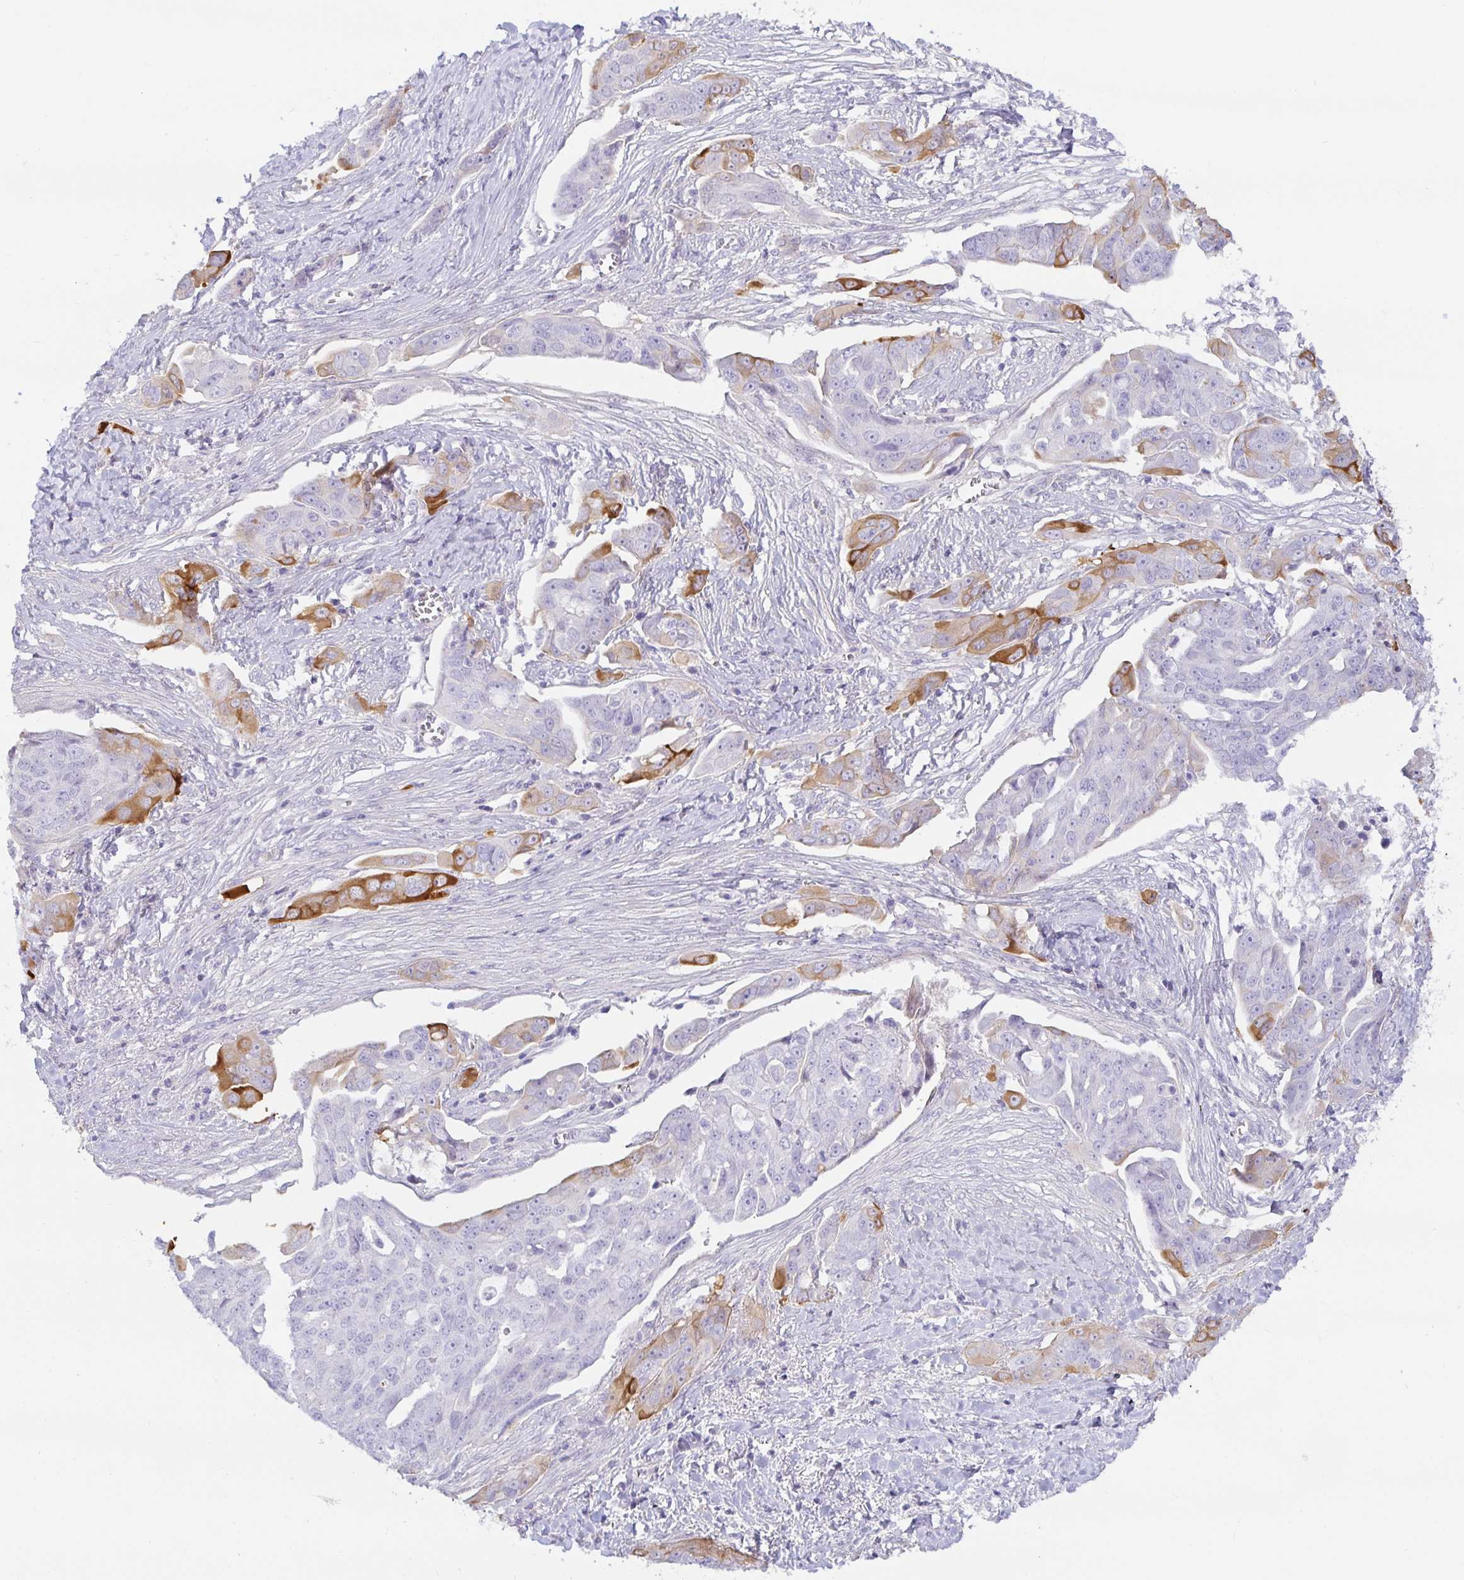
{"staining": {"intensity": "moderate", "quantity": "<25%", "location": "cytoplasmic/membranous"}, "tissue": "ovarian cancer", "cell_type": "Tumor cells", "image_type": "cancer", "snomed": [{"axis": "morphology", "description": "Carcinoma, endometroid"}, {"axis": "topography", "description": "Ovary"}], "caption": "Ovarian cancer (endometroid carcinoma) tissue displays moderate cytoplasmic/membranous positivity in approximately <25% of tumor cells", "gene": "SPAG4", "patient": {"sex": "female", "age": 70}}